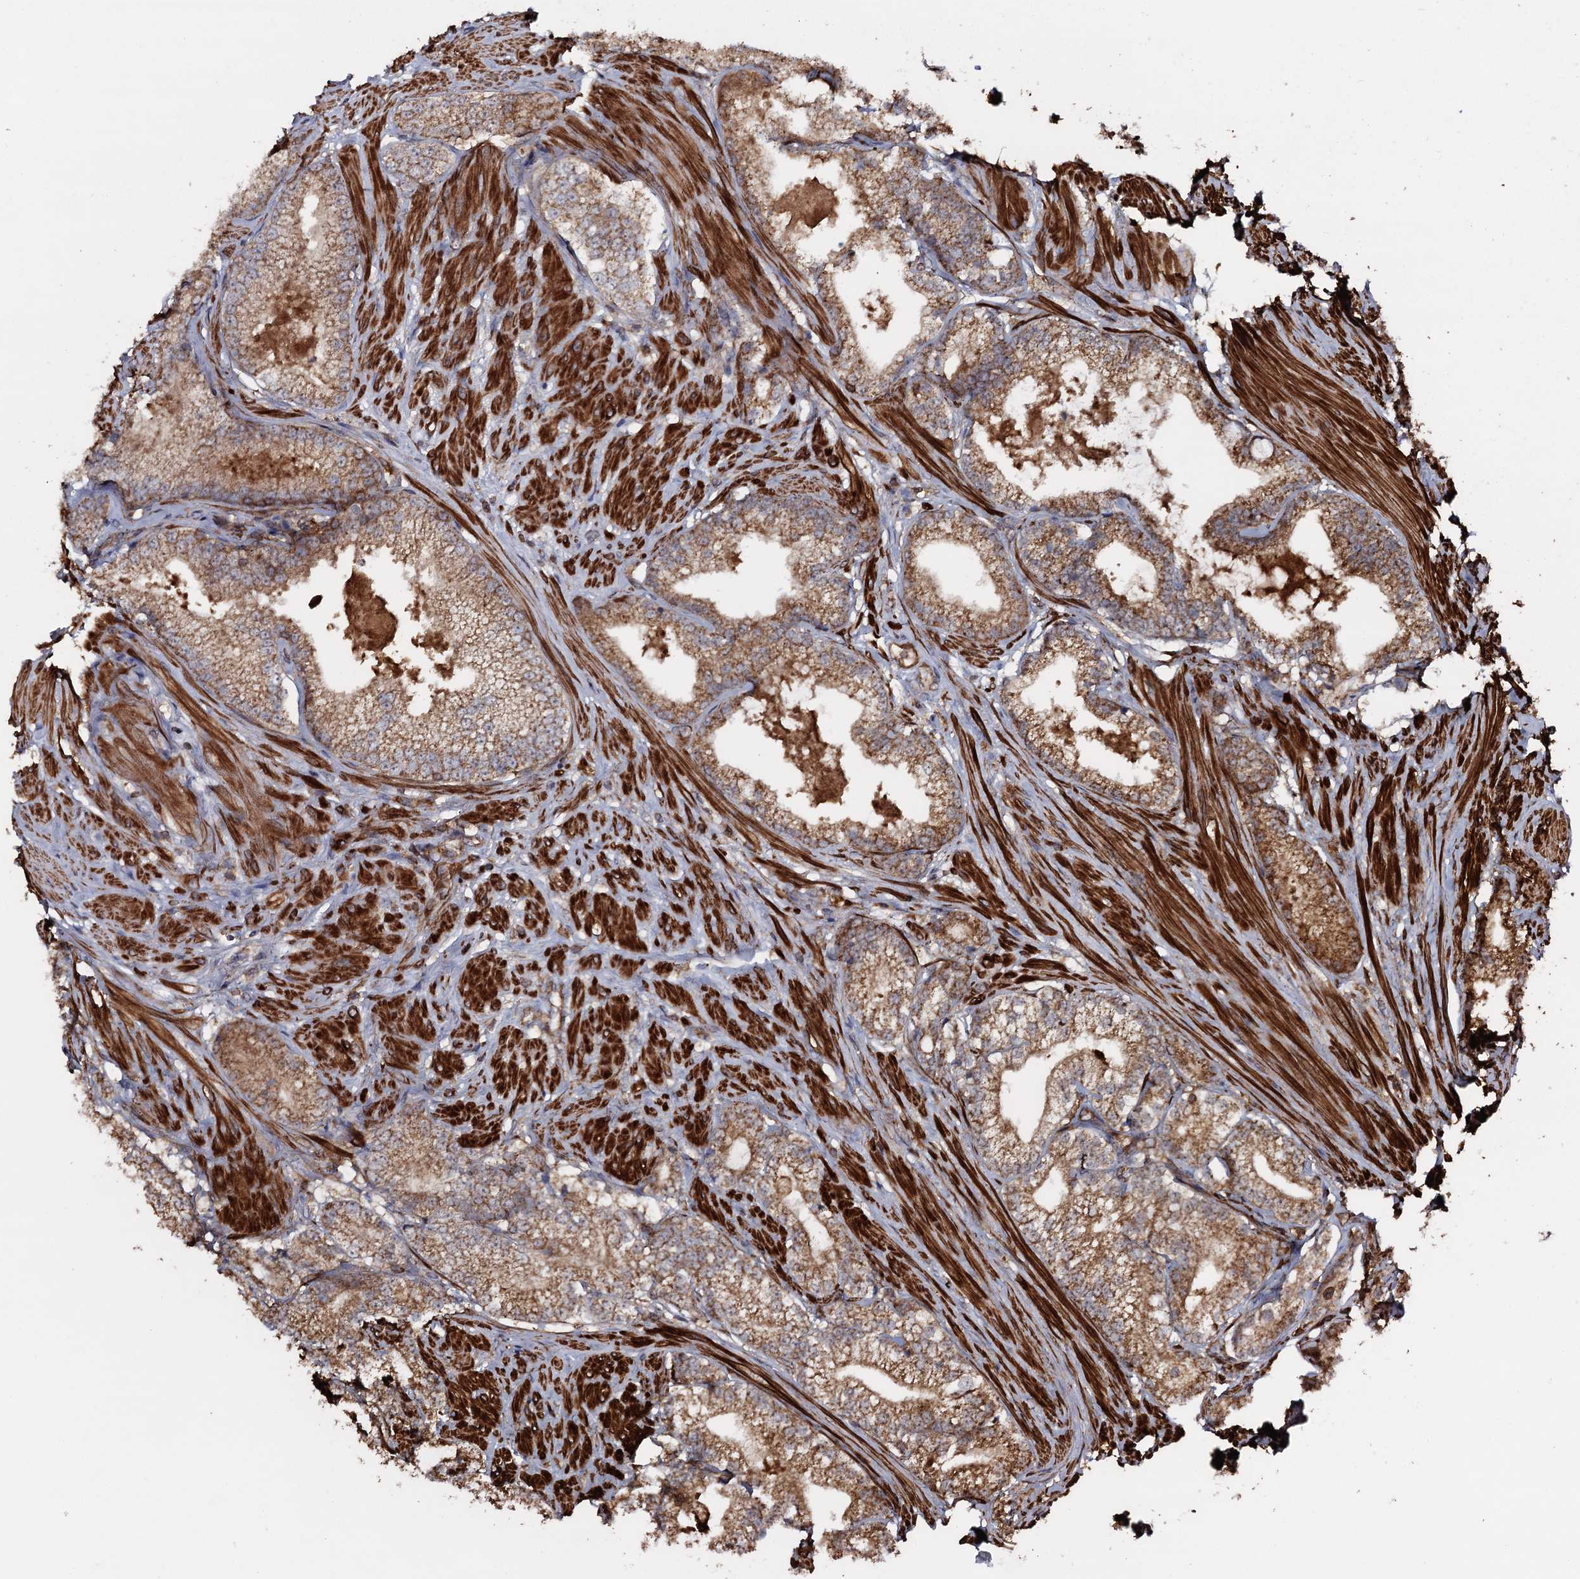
{"staining": {"intensity": "moderate", "quantity": ">75%", "location": "cytoplasmic/membranous"}, "tissue": "prostate cancer", "cell_type": "Tumor cells", "image_type": "cancer", "snomed": [{"axis": "morphology", "description": "Adenocarcinoma, High grade"}, {"axis": "topography", "description": "Prostate"}], "caption": "Human prostate cancer (adenocarcinoma (high-grade)) stained with a protein marker shows moderate staining in tumor cells.", "gene": "VWA8", "patient": {"sex": "male", "age": 66}}